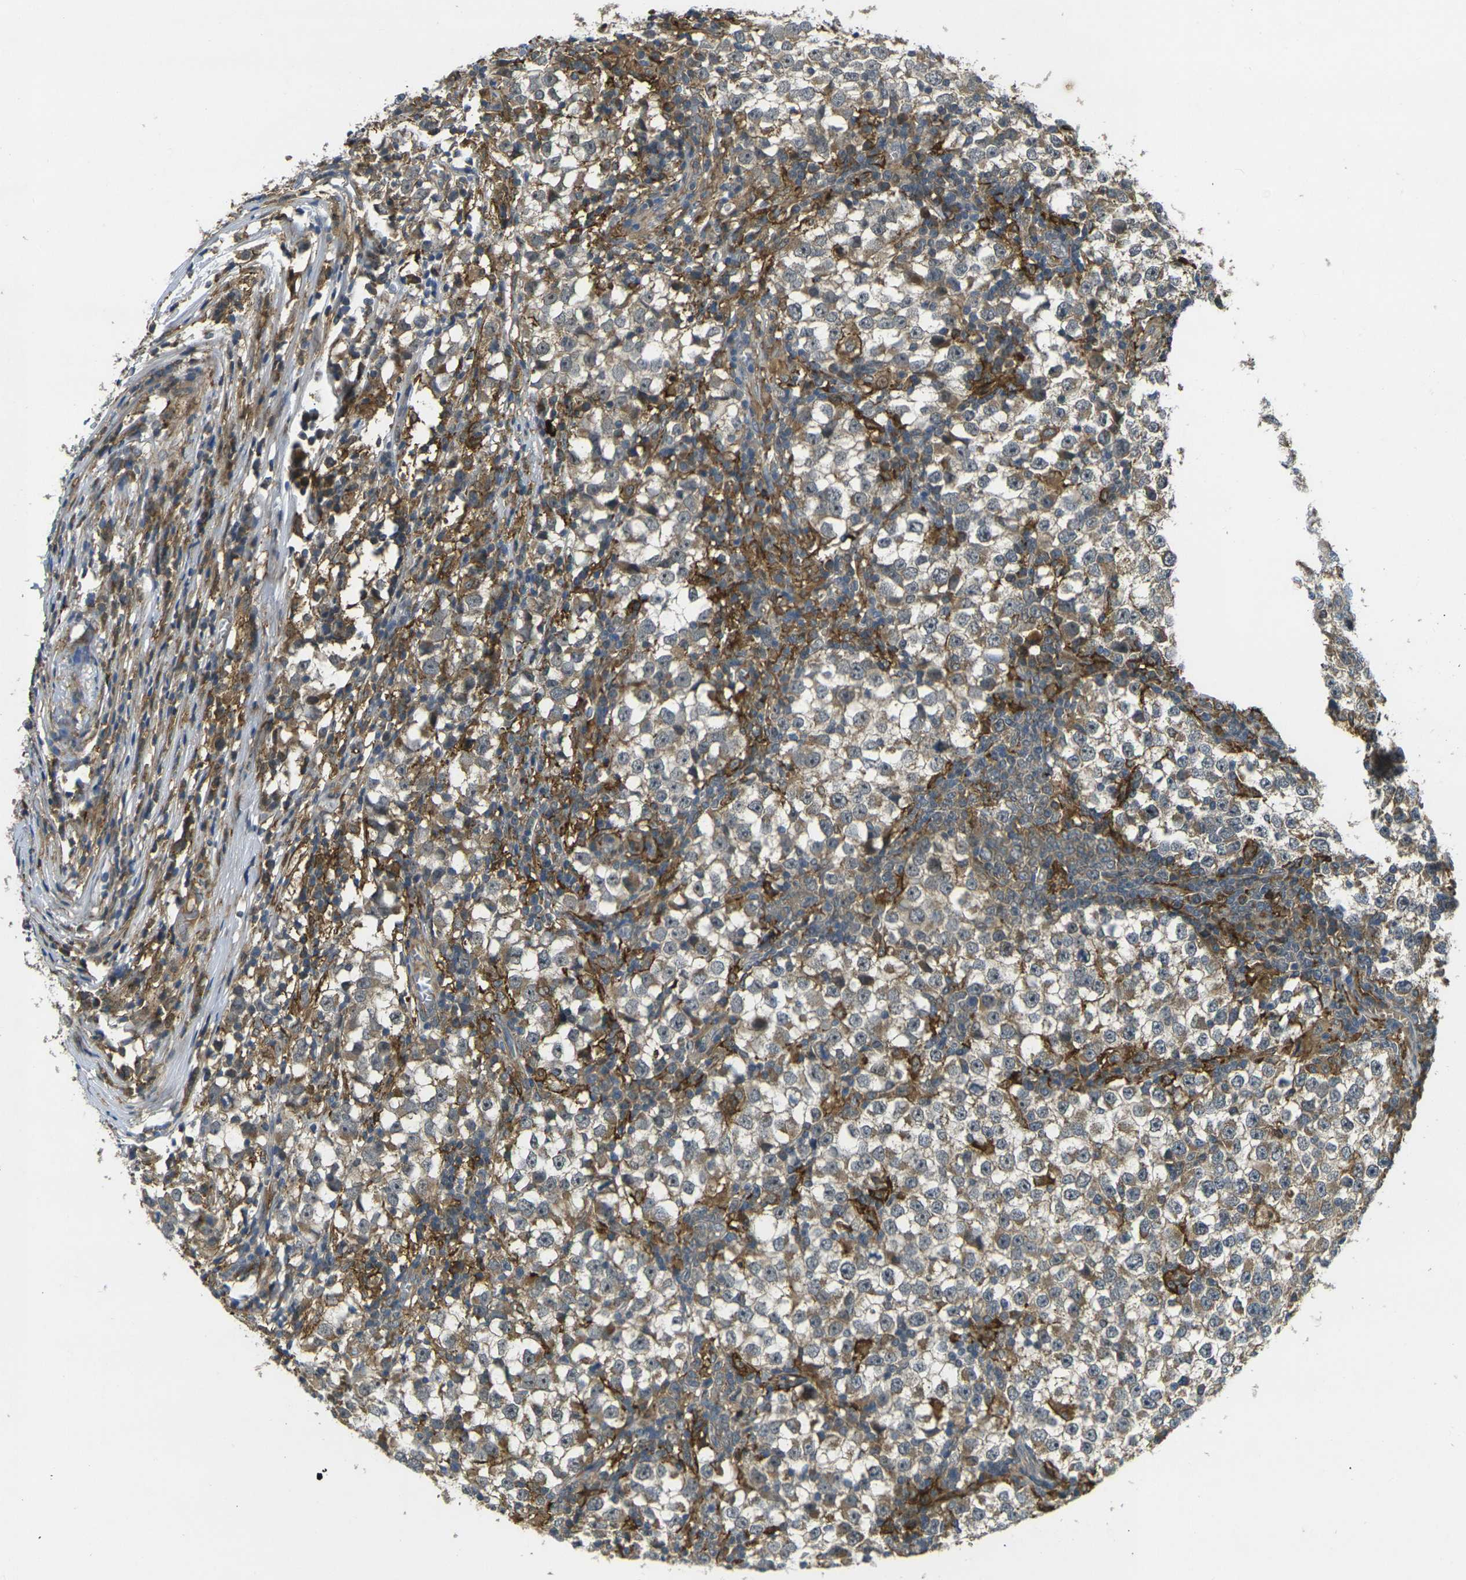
{"staining": {"intensity": "weak", "quantity": ">75%", "location": "cytoplasmic/membranous"}, "tissue": "testis cancer", "cell_type": "Tumor cells", "image_type": "cancer", "snomed": [{"axis": "morphology", "description": "Seminoma, NOS"}, {"axis": "topography", "description": "Testis"}], "caption": "DAB immunohistochemical staining of human testis cancer exhibits weak cytoplasmic/membranous protein staining in about >75% of tumor cells.", "gene": "PIGL", "patient": {"sex": "male", "age": 65}}